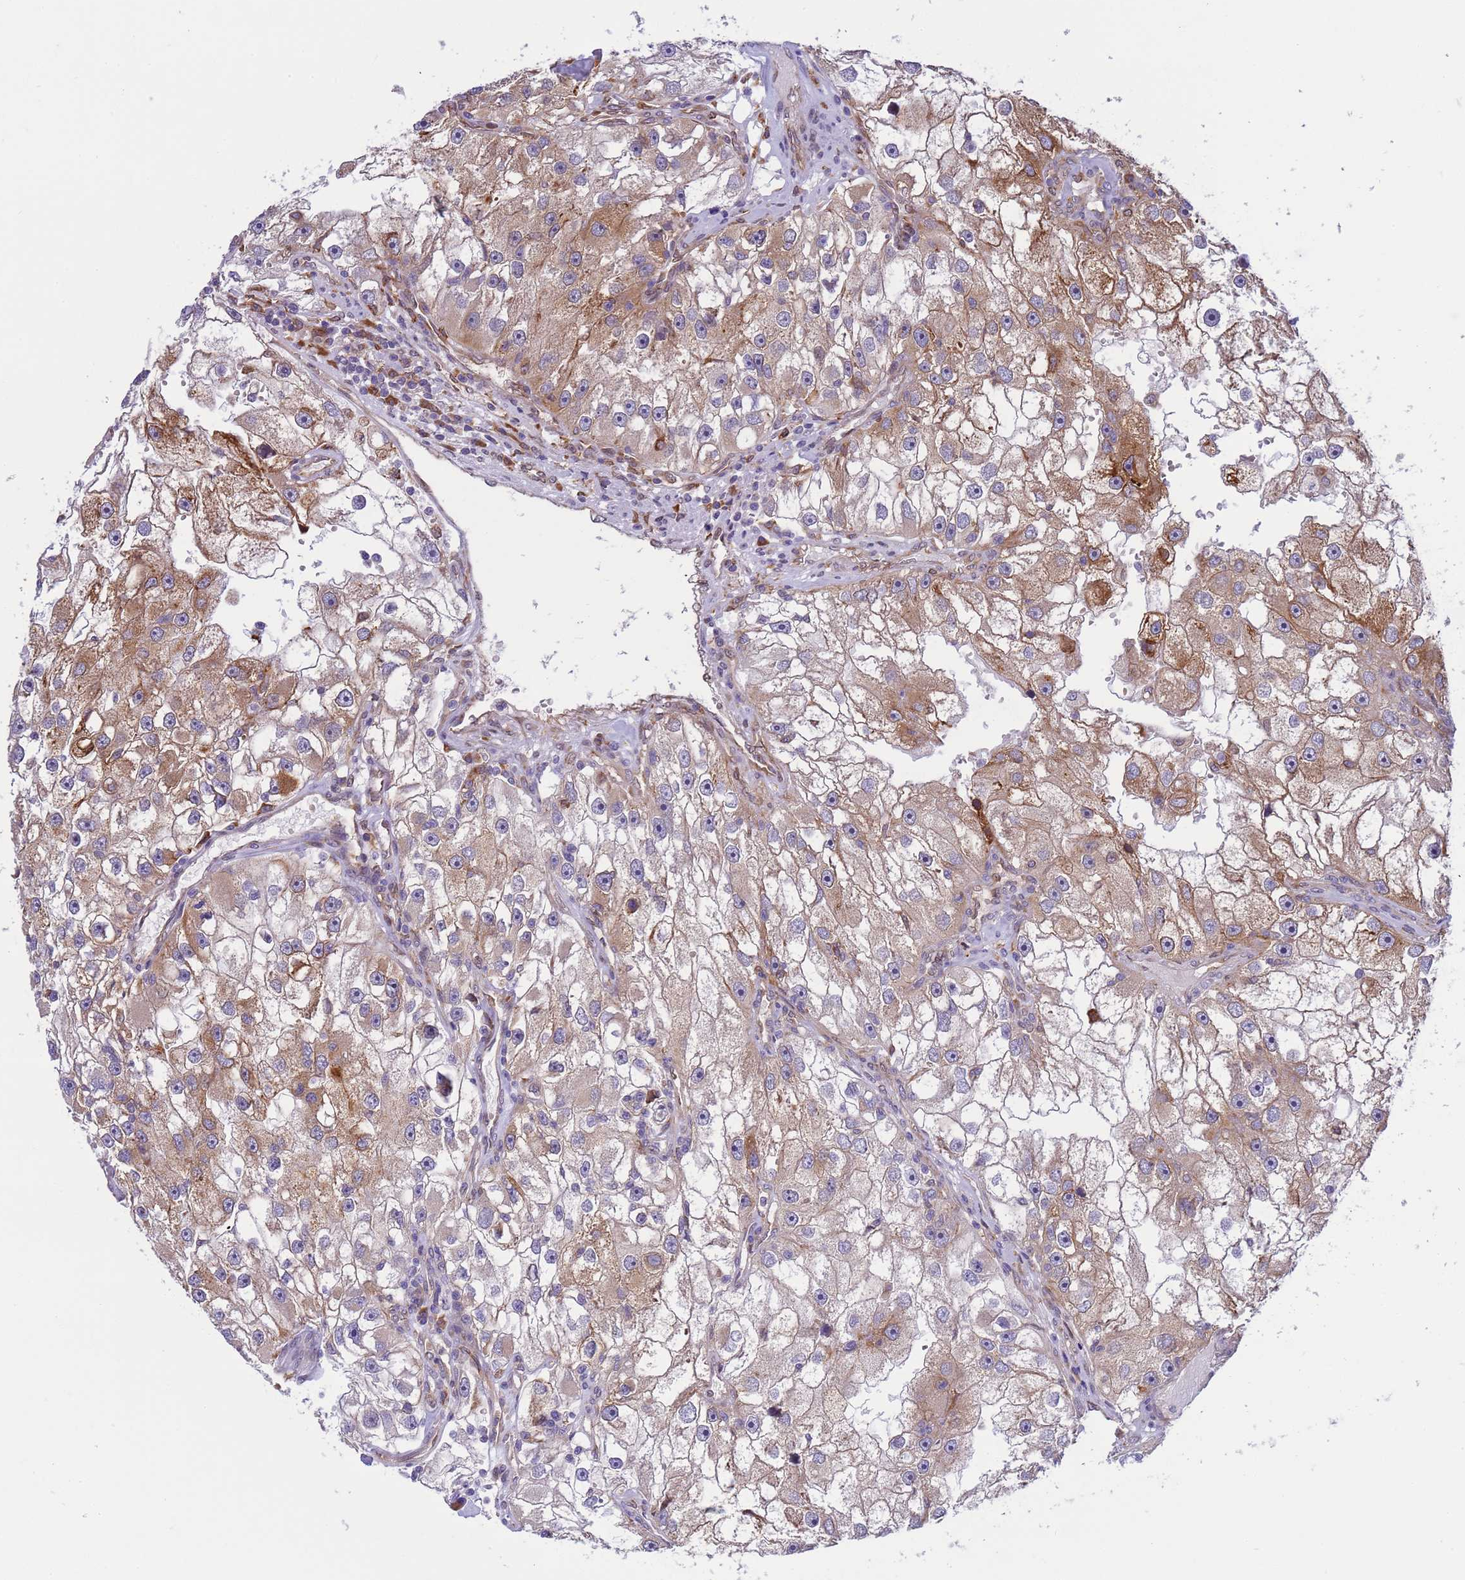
{"staining": {"intensity": "moderate", "quantity": ">75%", "location": "cytoplasmic/membranous"}, "tissue": "renal cancer", "cell_type": "Tumor cells", "image_type": "cancer", "snomed": [{"axis": "morphology", "description": "Adenocarcinoma, NOS"}, {"axis": "topography", "description": "Kidney"}], "caption": "About >75% of tumor cells in renal cancer display moderate cytoplasmic/membranous protein positivity as visualized by brown immunohistochemical staining.", "gene": "RAPGEF4", "patient": {"sex": "male", "age": 63}}